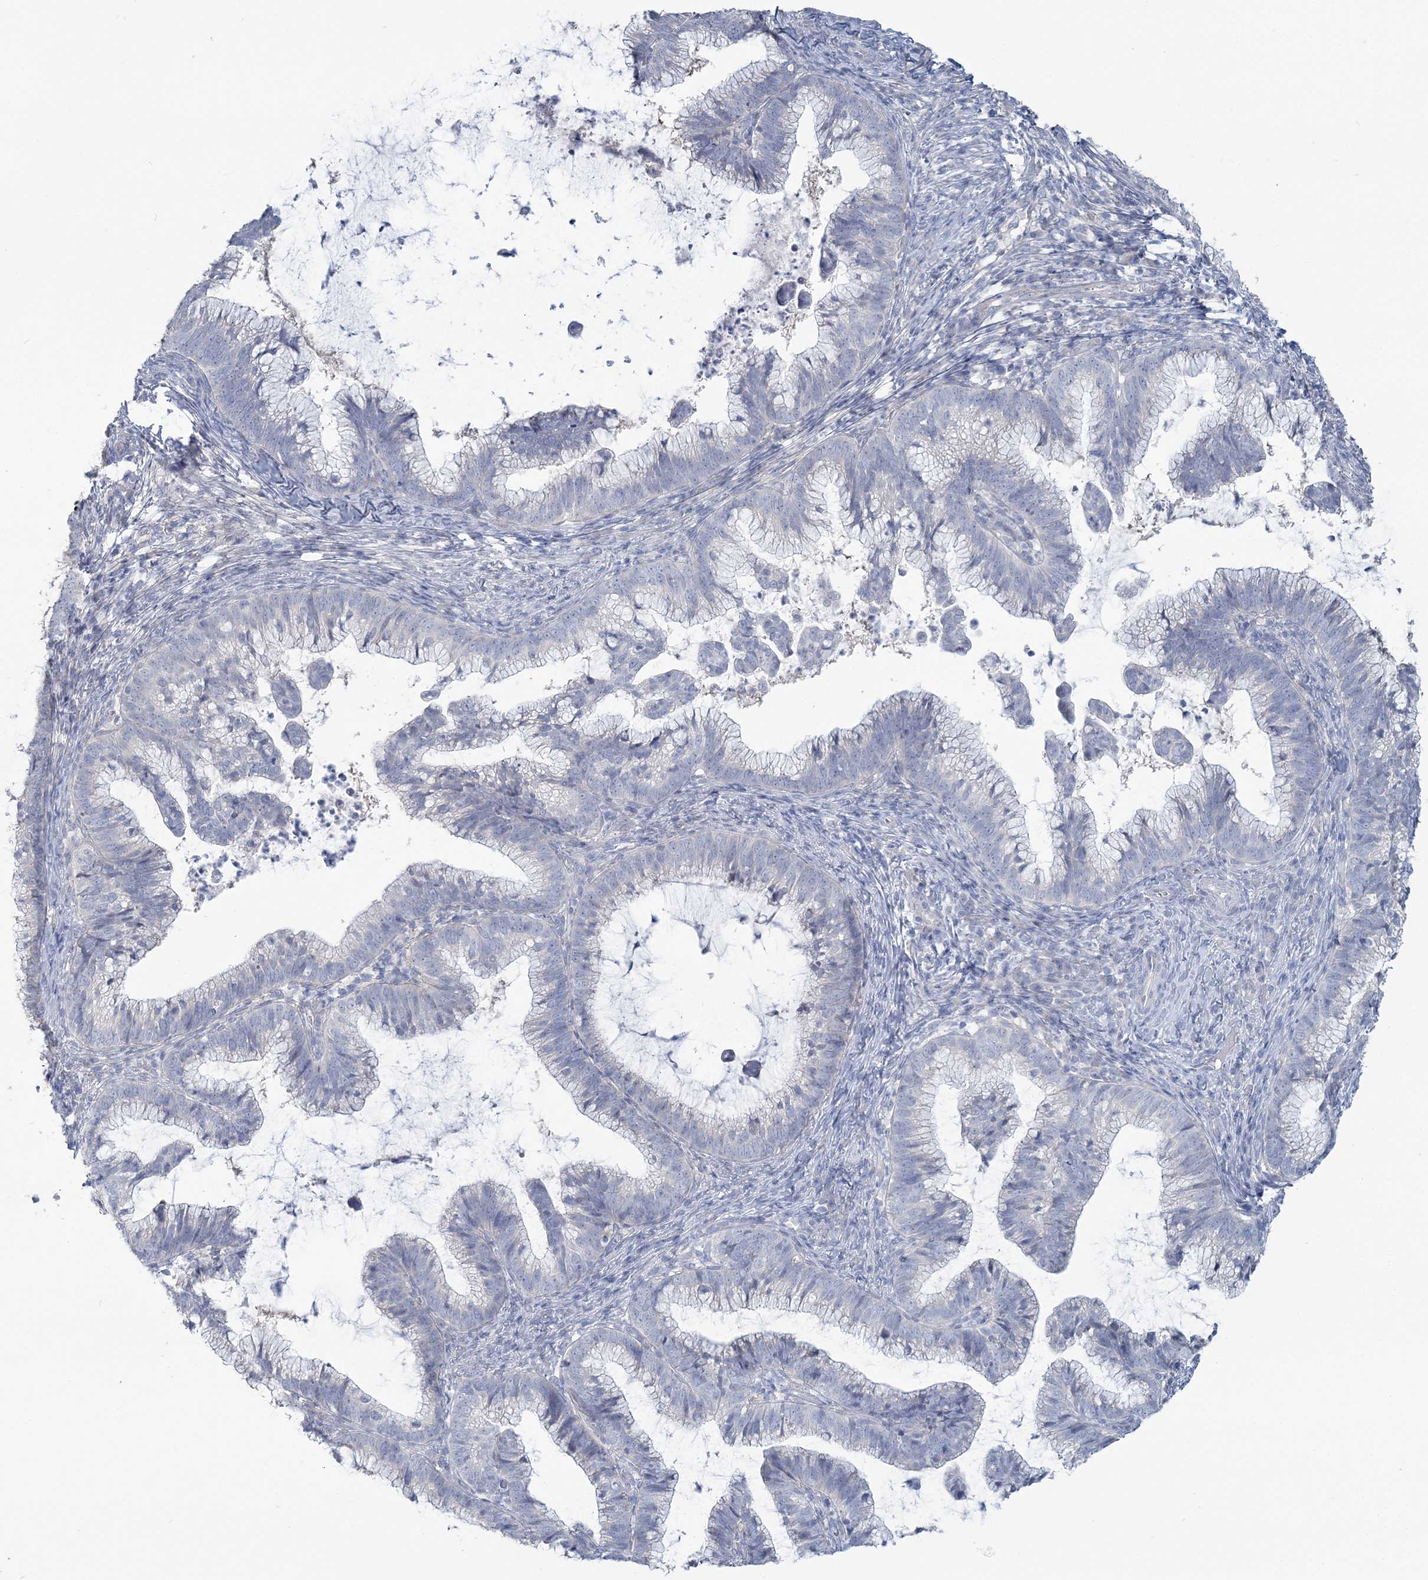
{"staining": {"intensity": "negative", "quantity": "none", "location": "none"}, "tissue": "cervical cancer", "cell_type": "Tumor cells", "image_type": "cancer", "snomed": [{"axis": "morphology", "description": "Adenocarcinoma, NOS"}, {"axis": "topography", "description": "Cervix"}], "caption": "There is no significant positivity in tumor cells of cervical cancer. (DAB (3,3'-diaminobenzidine) immunohistochemistry, high magnification).", "gene": "CMBL", "patient": {"sex": "female", "age": 36}}